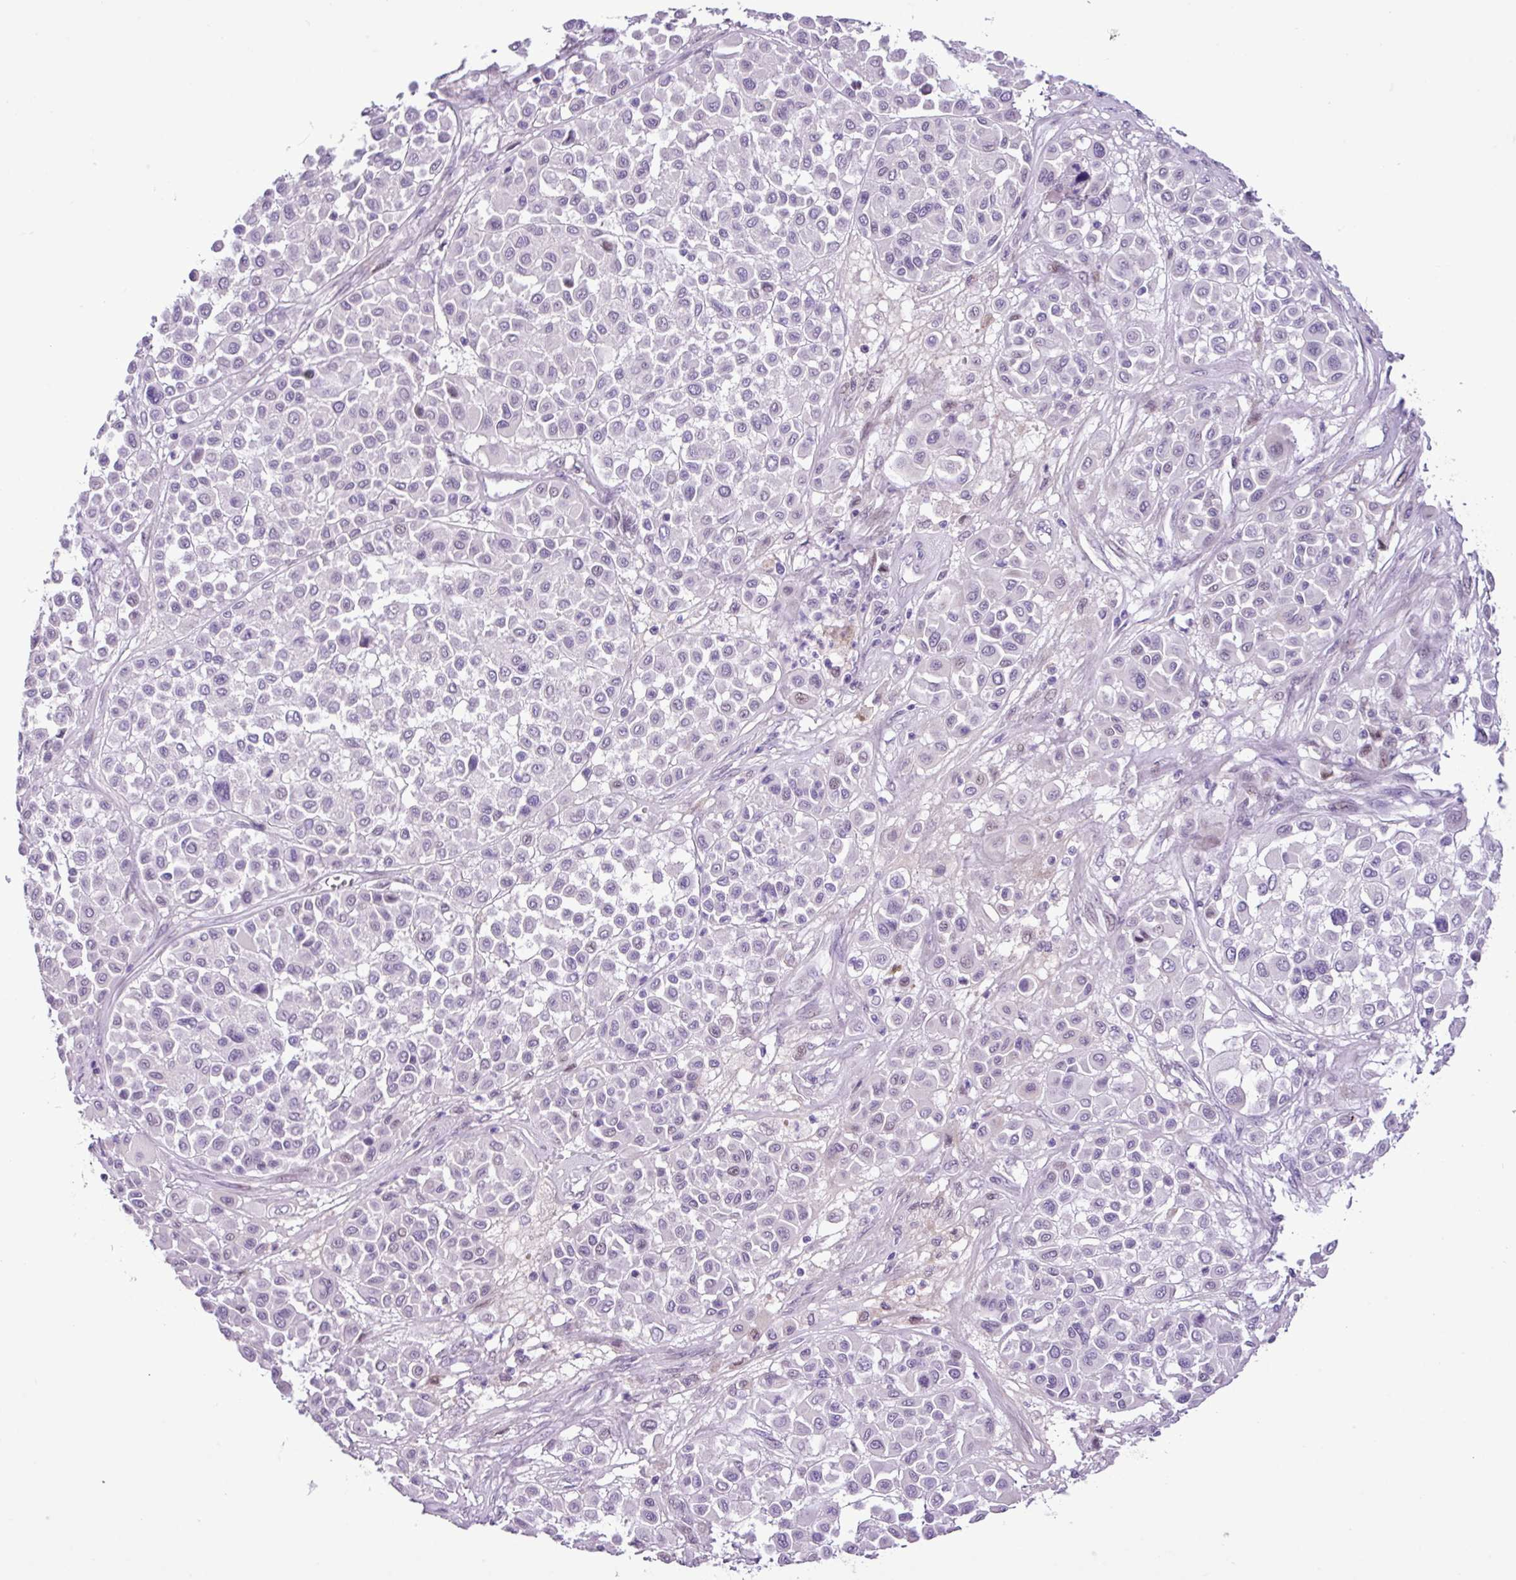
{"staining": {"intensity": "weak", "quantity": "<25%", "location": "nuclear"}, "tissue": "melanoma", "cell_type": "Tumor cells", "image_type": "cancer", "snomed": [{"axis": "morphology", "description": "Malignant melanoma, Metastatic site"}, {"axis": "topography", "description": "Soft tissue"}], "caption": "Immunohistochemistry (IHC) photomicrograph of neoplastic tissue: malignant melanoma (metastatic site) stained with DAB (3,3'-diaminobenzidine) exhibits no significant protein staining in tumor cells.", "gene": "YLPM1", "patient": {"sex": "male", "age": 41}}